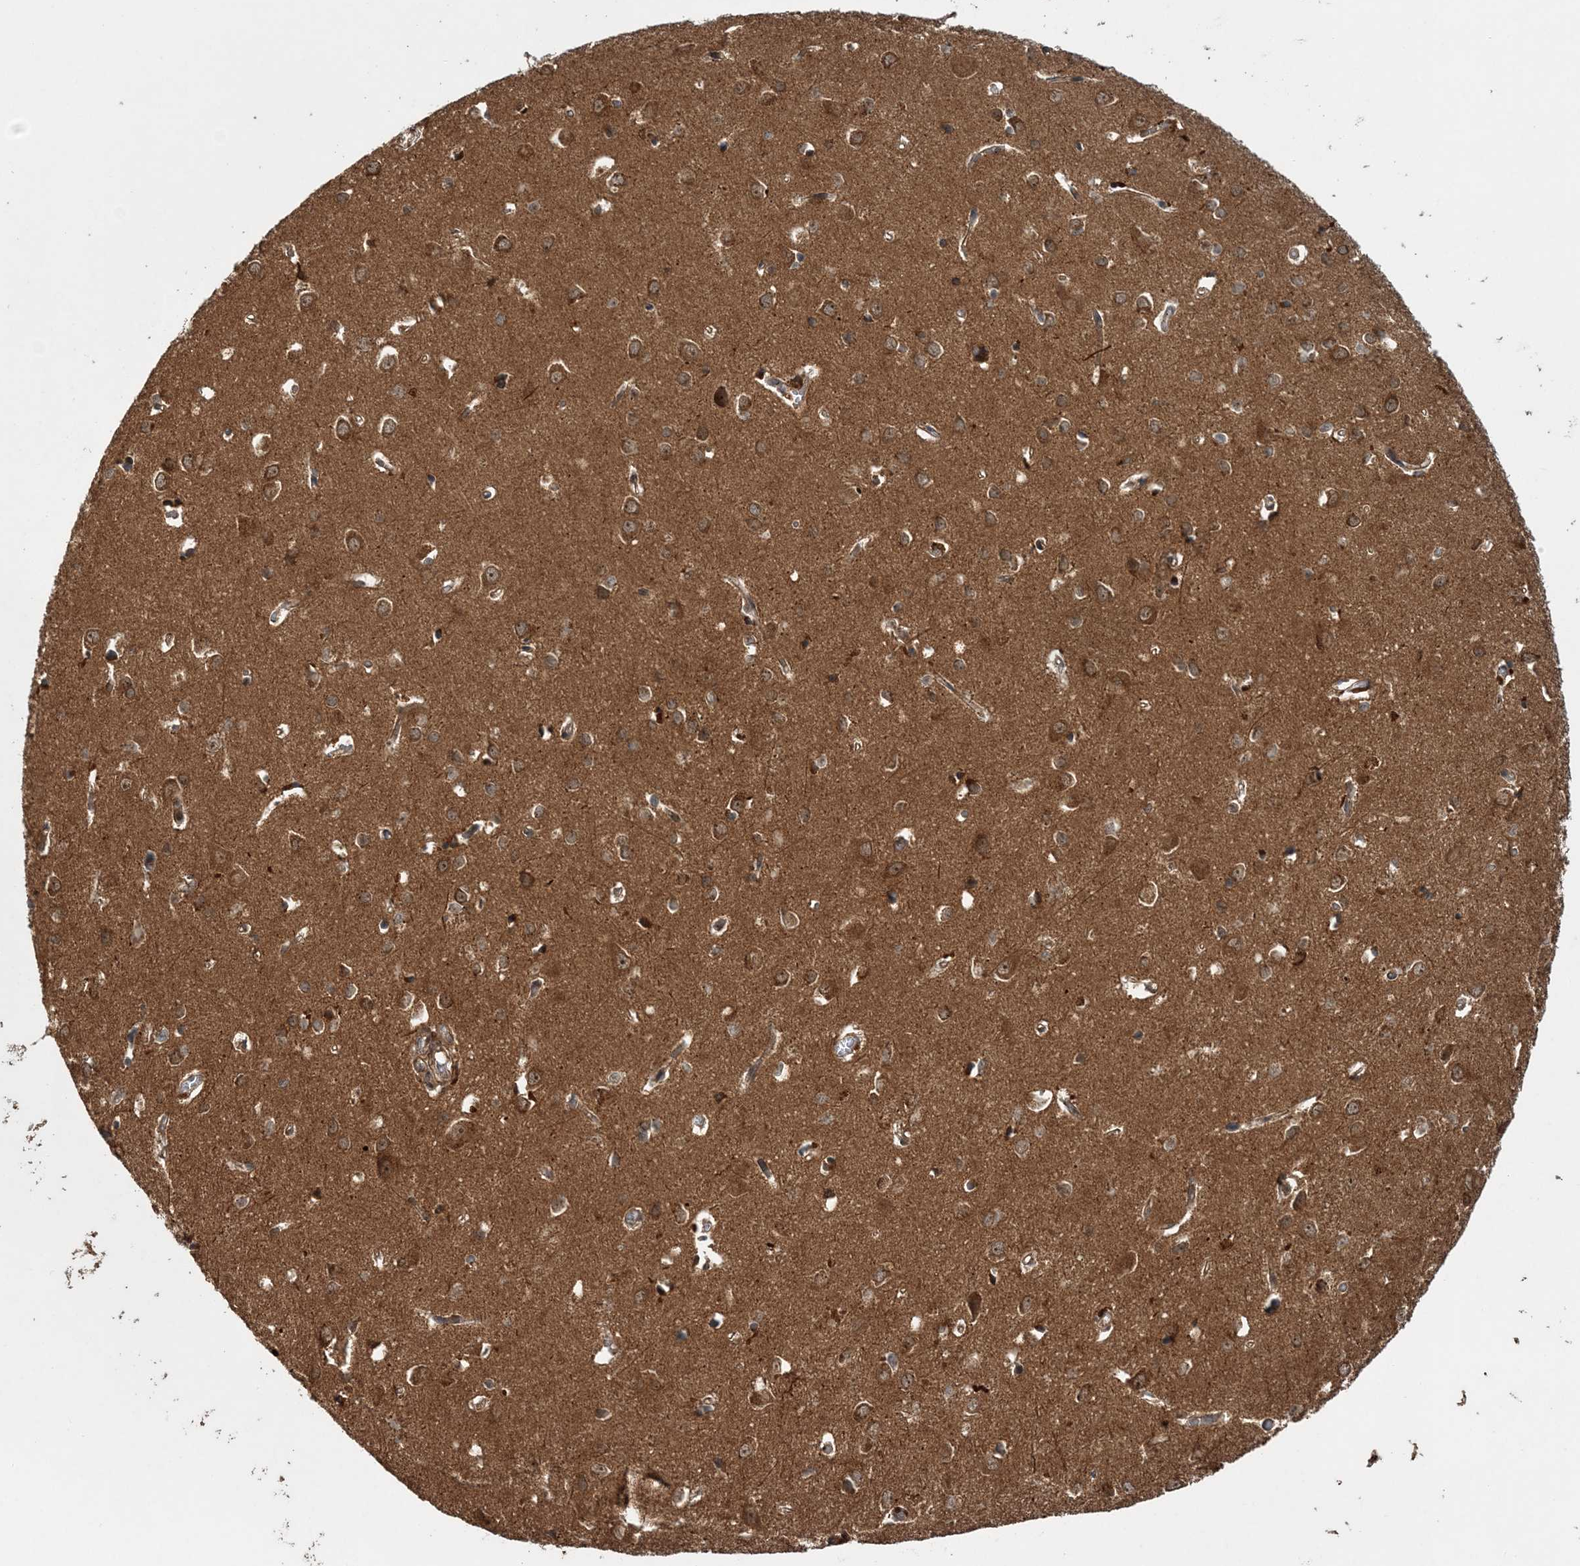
{"staining": {"intensity": "moderate", "quantity": ">75%", "location": "cytoplasmic/membranous"}, "tissue": "cerebral cortex", "cell_type": "Endothelial cells", "image_type": "normal", "snomed": [{"axis": "morphology", "description": "Normal tissue, NOS"}, {"axis": "topography", "description": "Cerebral cortex"}], "caption": "Protein expression analysis of benign human cerebral cortex reveals moderate cytoplasmic/membranous expression in approximately >75% of endothelial cells.", "gene": "UBTD2", "patient": {"sex": "female", "age": 64}}